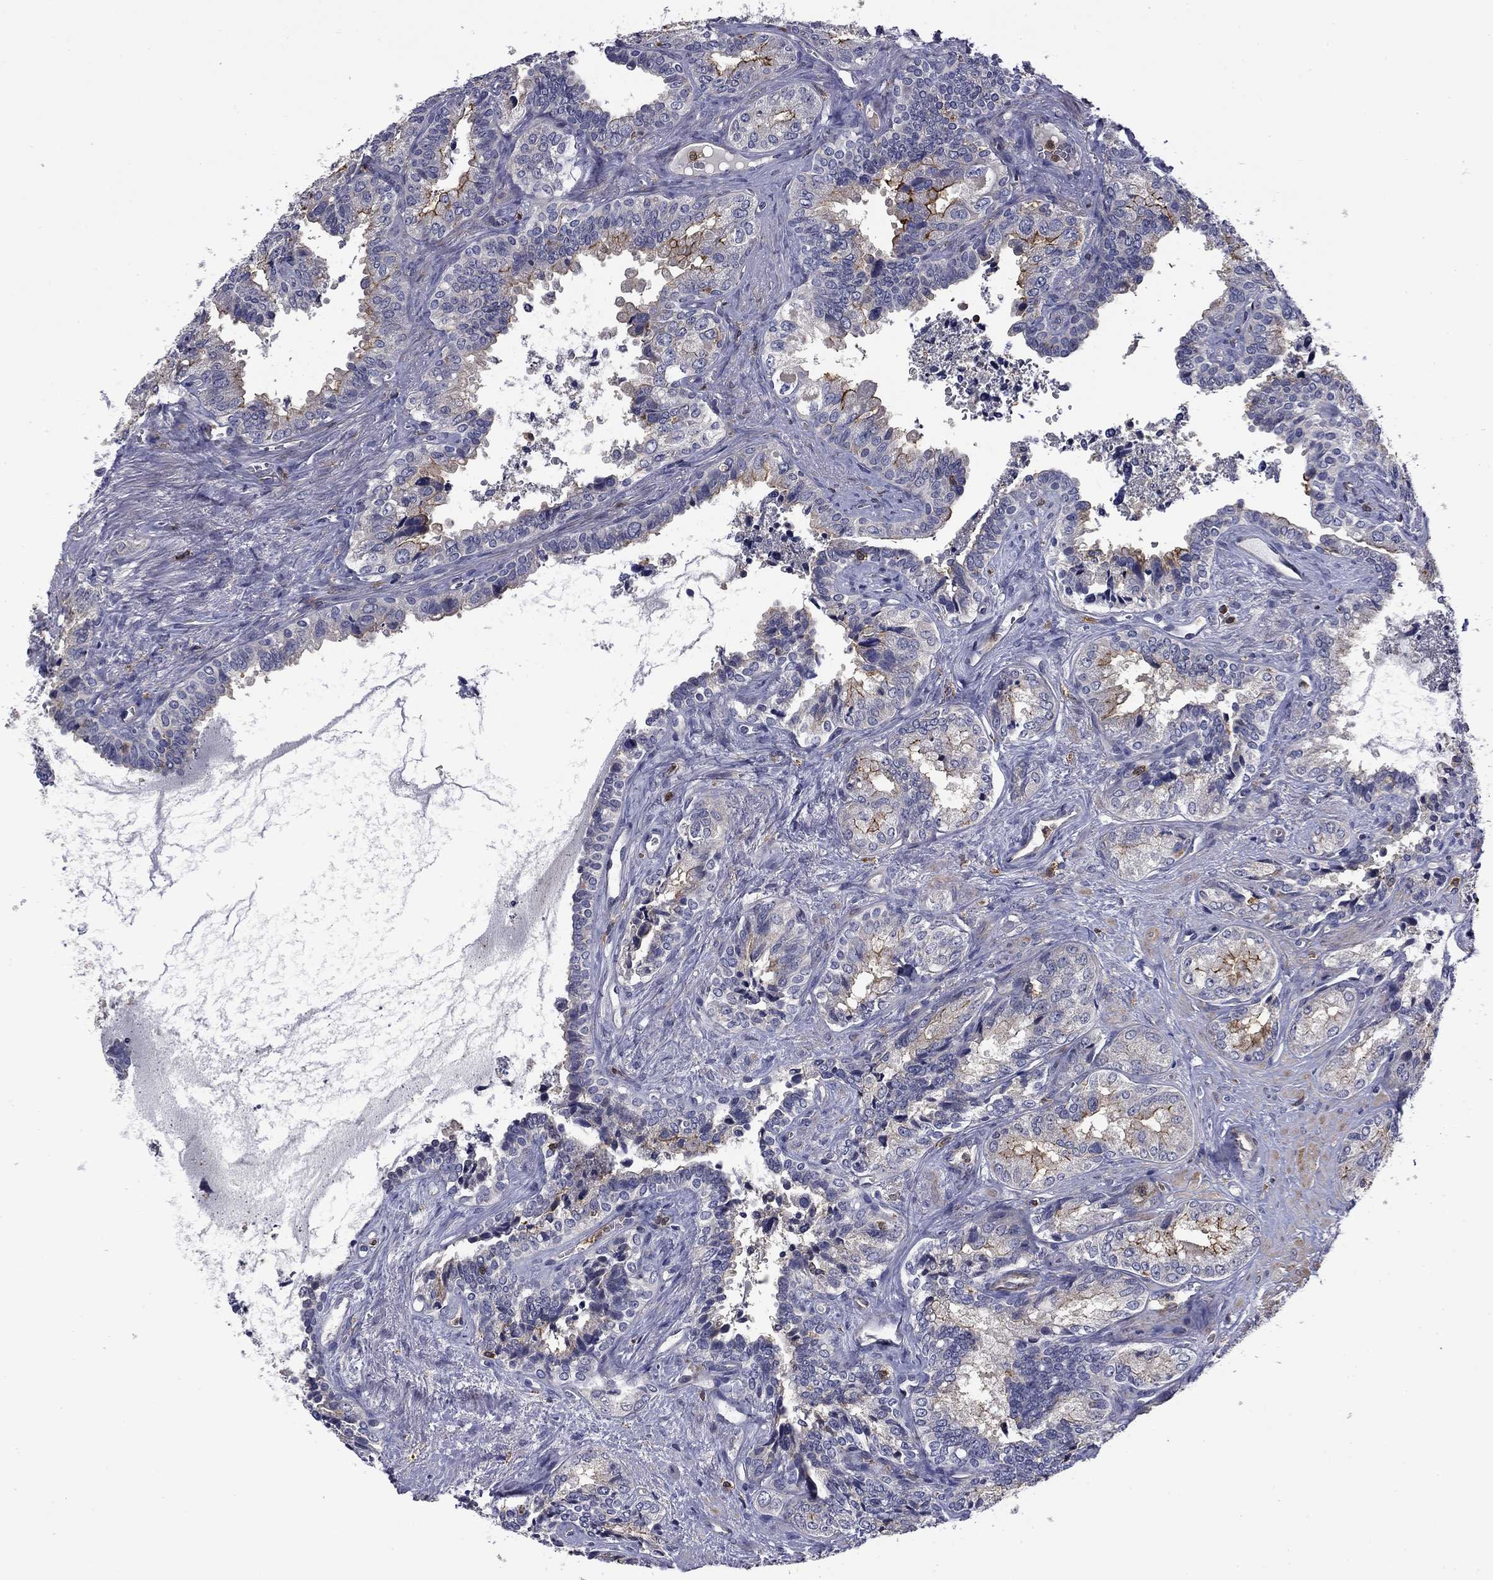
{"staining": {"intensity": "weak", "quantity": "<25%", "location": "cytoplasmic/membranous"}, "tissue": "epididymis", "cell_type": "Glandular cells", "image_type": "normal", "snomed": [{"axis": "morphology", "description": "Normal tissue, NOS"}, {"axis": "topography", "description": "Seminal veicle"}, {"axis": "topography", "description": "Epididymis"}], "caption": "This is a photomicrograph of immunohistochemistry staining of normal epididymis, which shows no staining in glandular cells.", "gene": "ARHGAP45", "patient": {"sex": "male", "age": 63}}